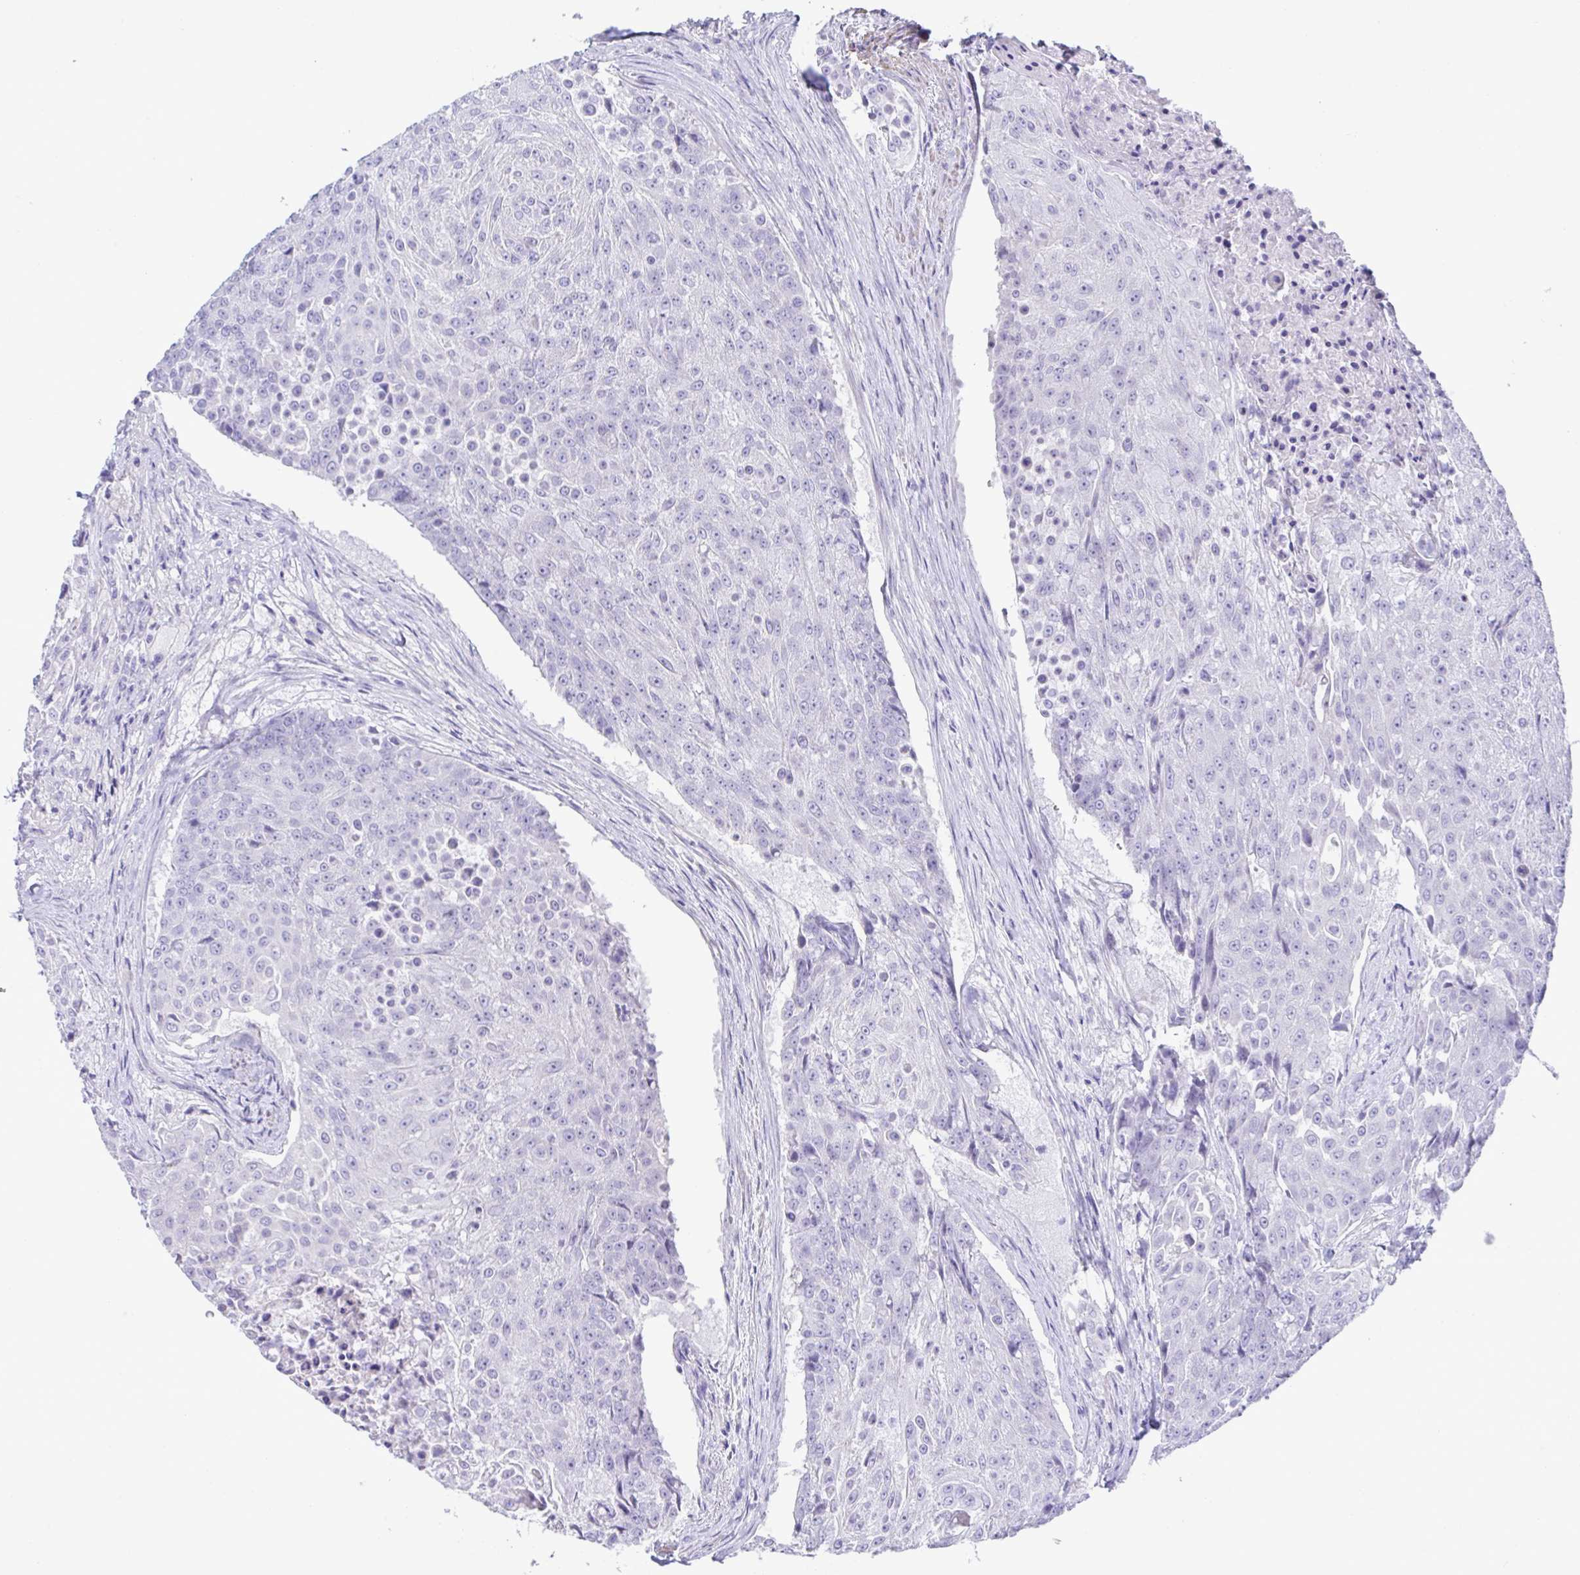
{"staining": {"intensity": "negative", "quantity": "none", "location": "none"}, "tissue": "urothelial cancer", "cell_type": "Tumor cells", "image_type": "cancer", "snomed": [{"axis": "morphology", "description": "Urothelial carcinoma, High grade"}, {"axis": "topography", "description": "Urinary bladder"}], "caption": "Immunohistochemistry photomicrograph of neoplastic tissue: human high-grade urothelial carcinoma stained with DAB displays no significant protein expression in tumor cells. (Immunohistochemistry, brightfield microscopy, high magnification).", "gene": "MED11", "patient": {"sex": "female", "age": 63}}